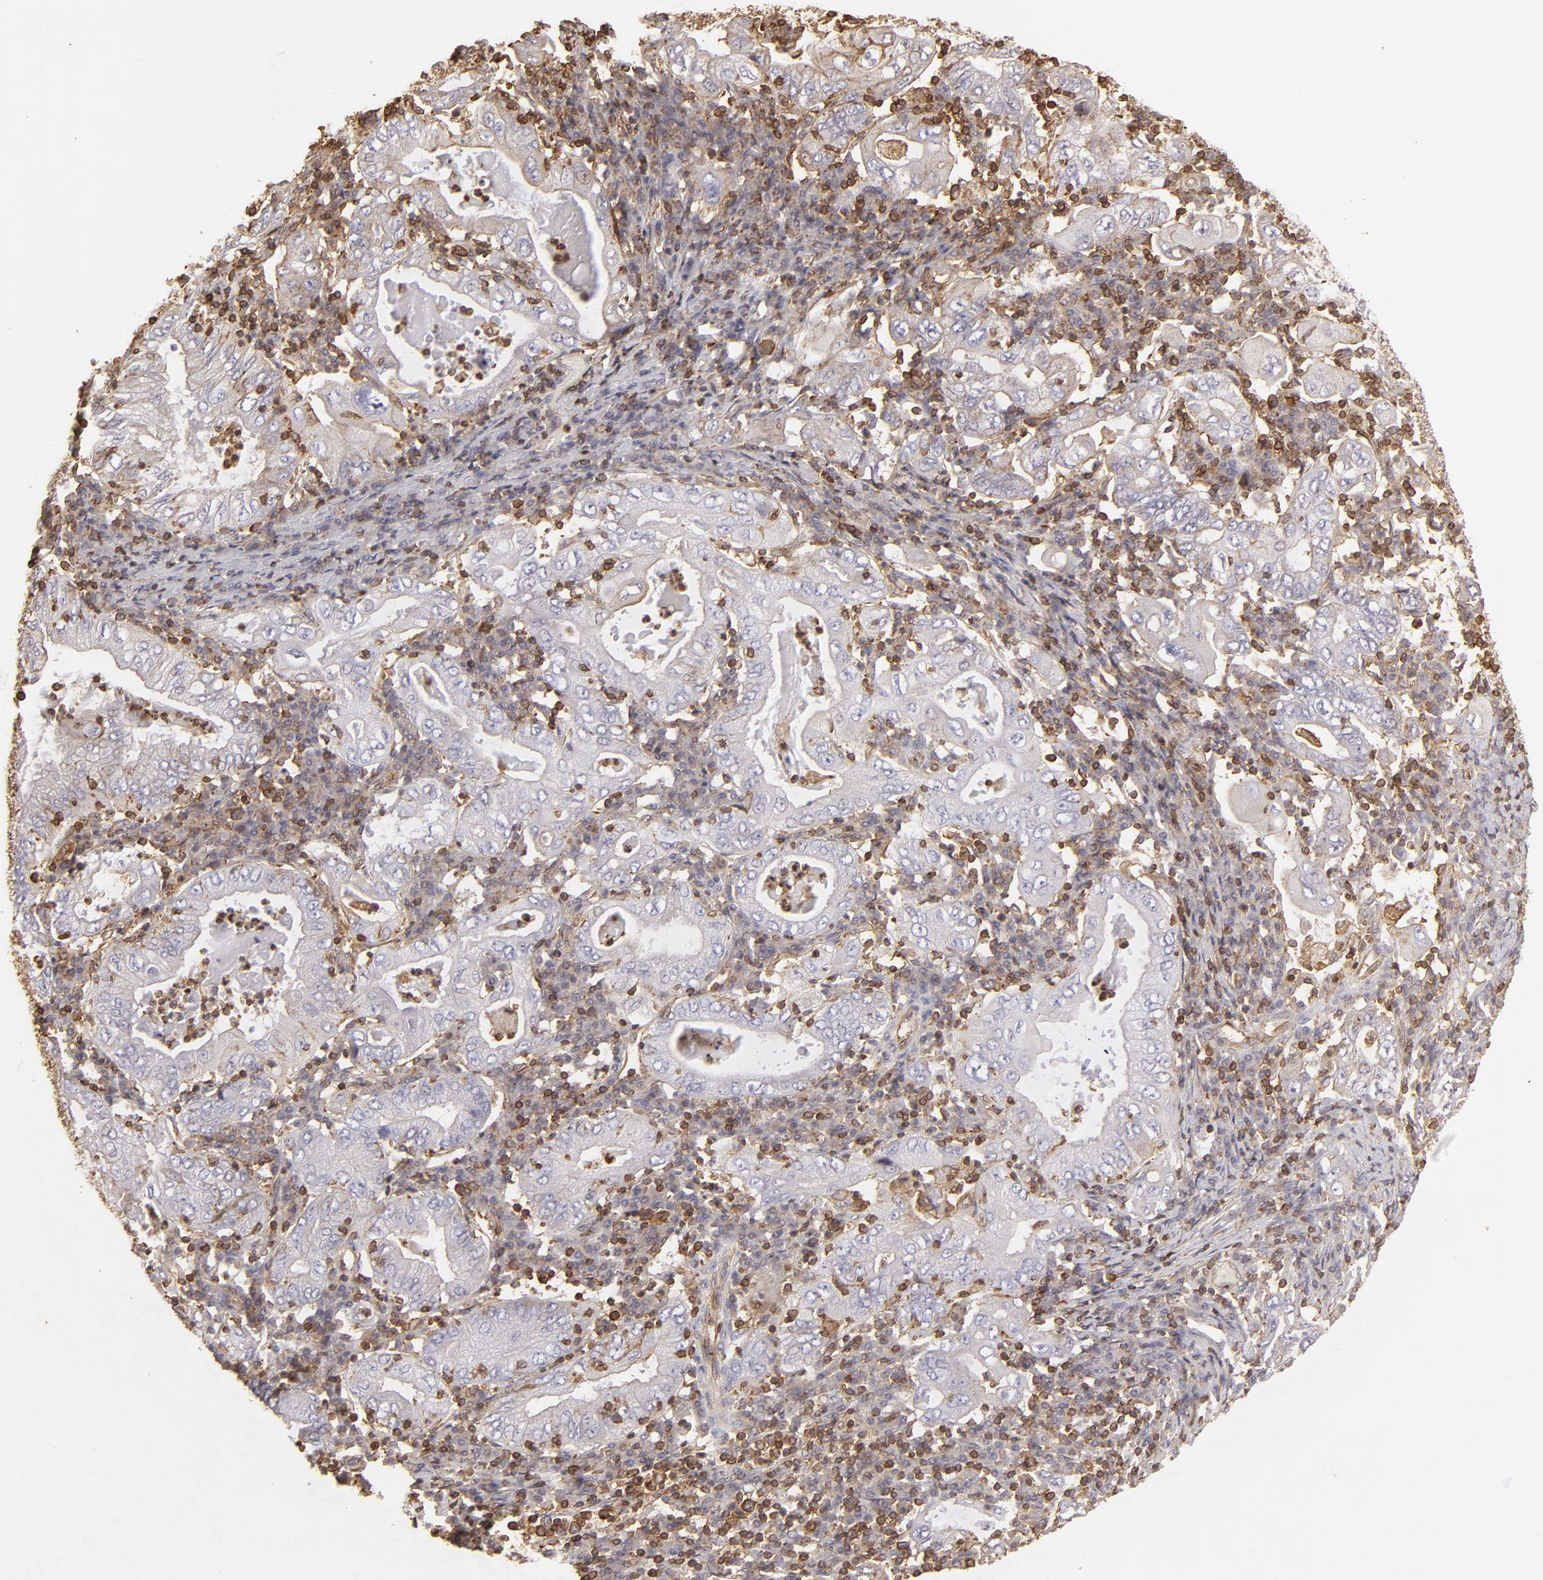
{"staining": {"intensity": "weak", "quantity": "<25%", "location": "cytoplasmic/membranous"}, "tissue": "stomach cancer", "cell_type": "Tumor cells", "image_type": "cancer", "snomed": [{"axis": "morphology", "description": "Normal tissue, NOS"}, {"axis": "morphology", "description": "Adenocarcinoma, NOS"}, {"axis": "topography", "description": "Esophagus"}, {"axis": "topography", "description": "Stomach, upper"}, {"axis": "topography", "description": "Peripheral nerve tissue"}], "caption": "Image shows no significant protein staining in tumor cells of adenocarcinoma (stomach).", "gene": "ACTB", "patient": {"sex": "male", "age": 62}}